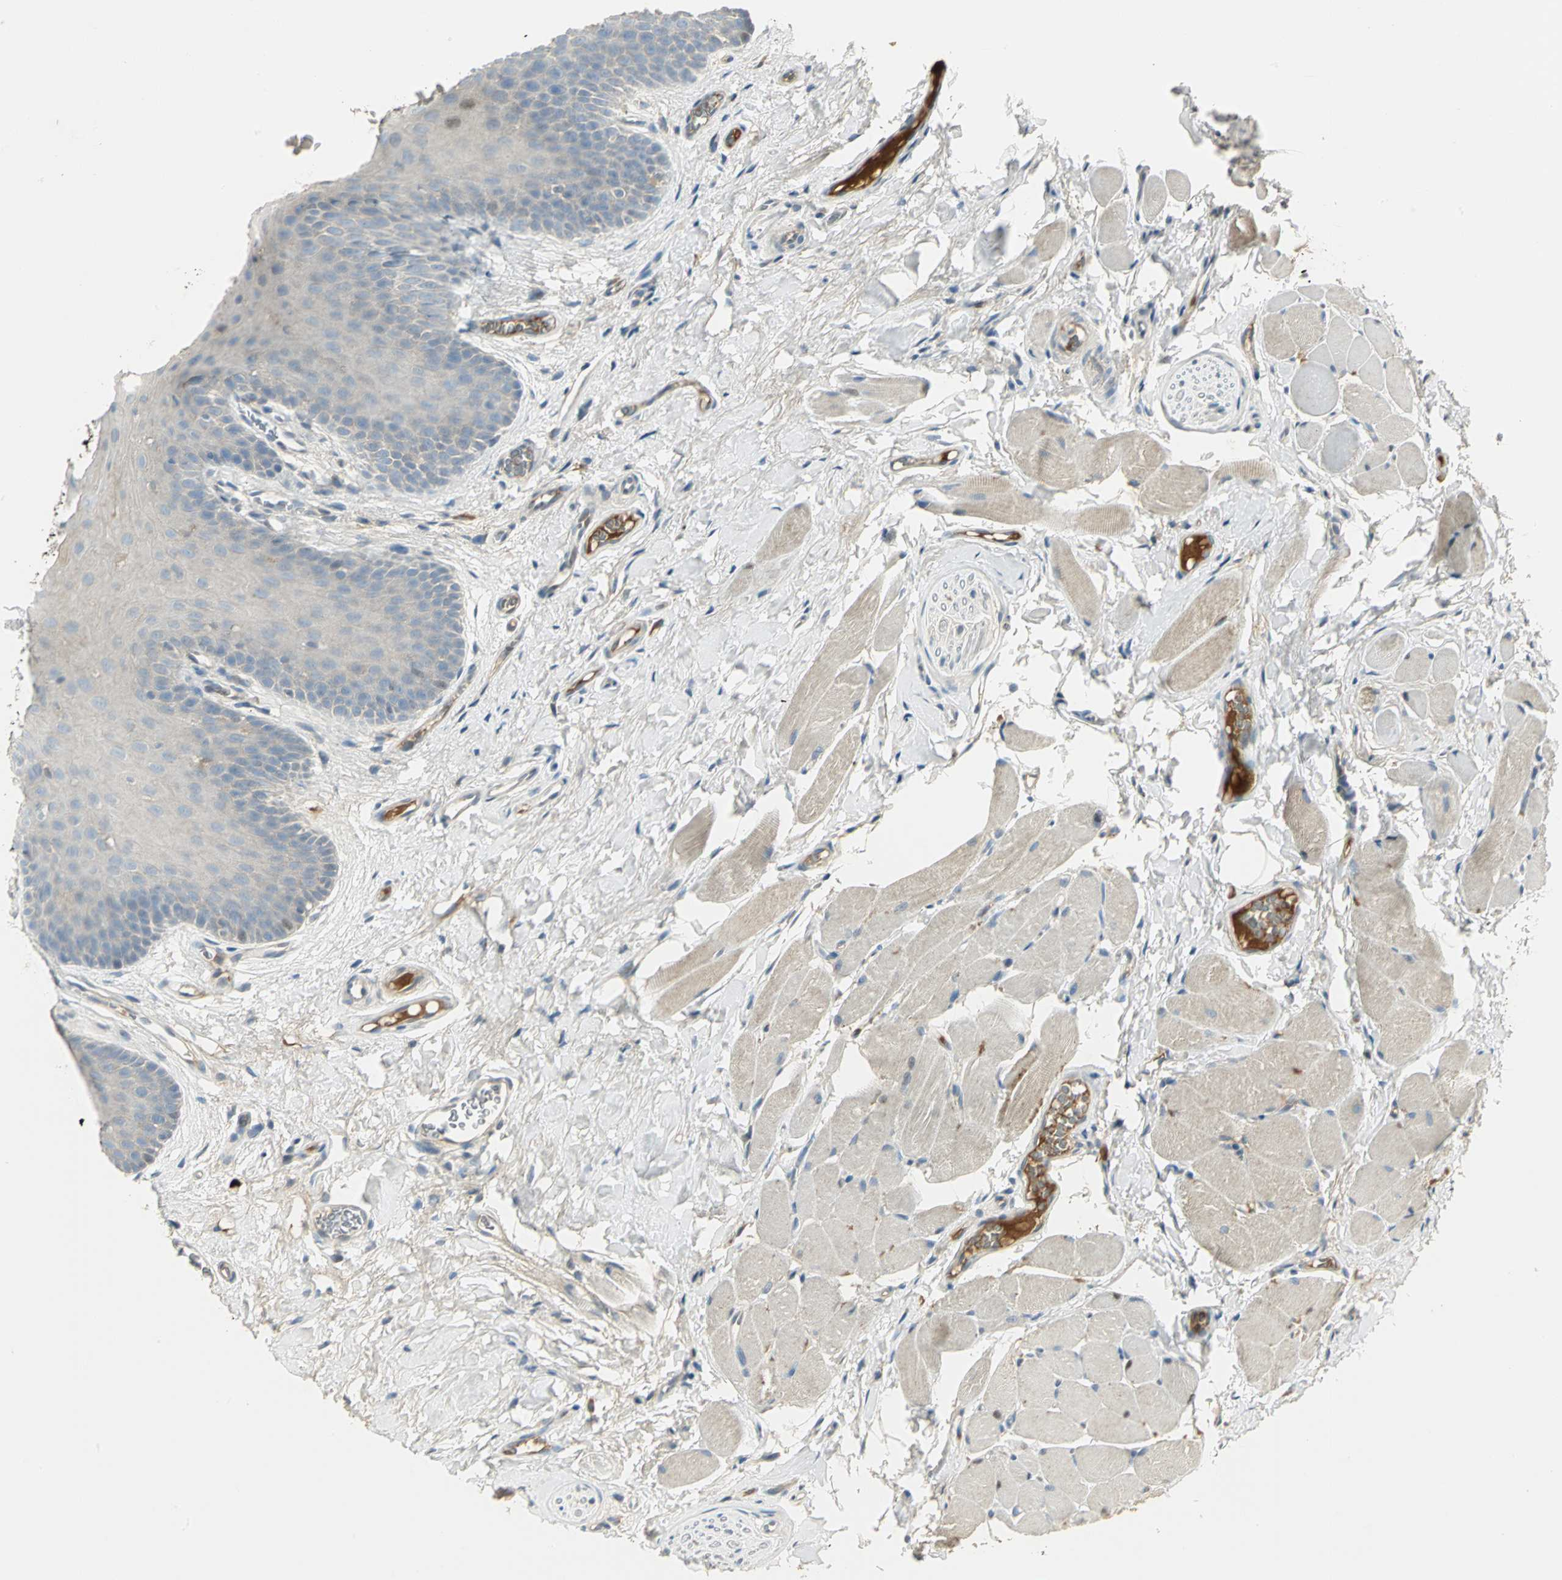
{"staining": {"intensity": "negative", "quantity": "none", "location": "none"}, "tissue": "oral mucosa", "cell_type": "Squamous epithelial cells", "image_type": "normal", "snomed": [{"axis": "morphology", "description": "Normal tissue, NOS"}, {"axis": "topography", "description": "Oral tissue"}], "caption": "Squamous epithelial cells show no significant staining in benign oral mucosa. Brightfield microscopy of IHC stained with DAB (3,3'-diaminobenzidine) (brown) and hematoxylin (blue), captured at high magnification.", "gene": "PROC", "patient": {"sex": "male", "age": 54}}